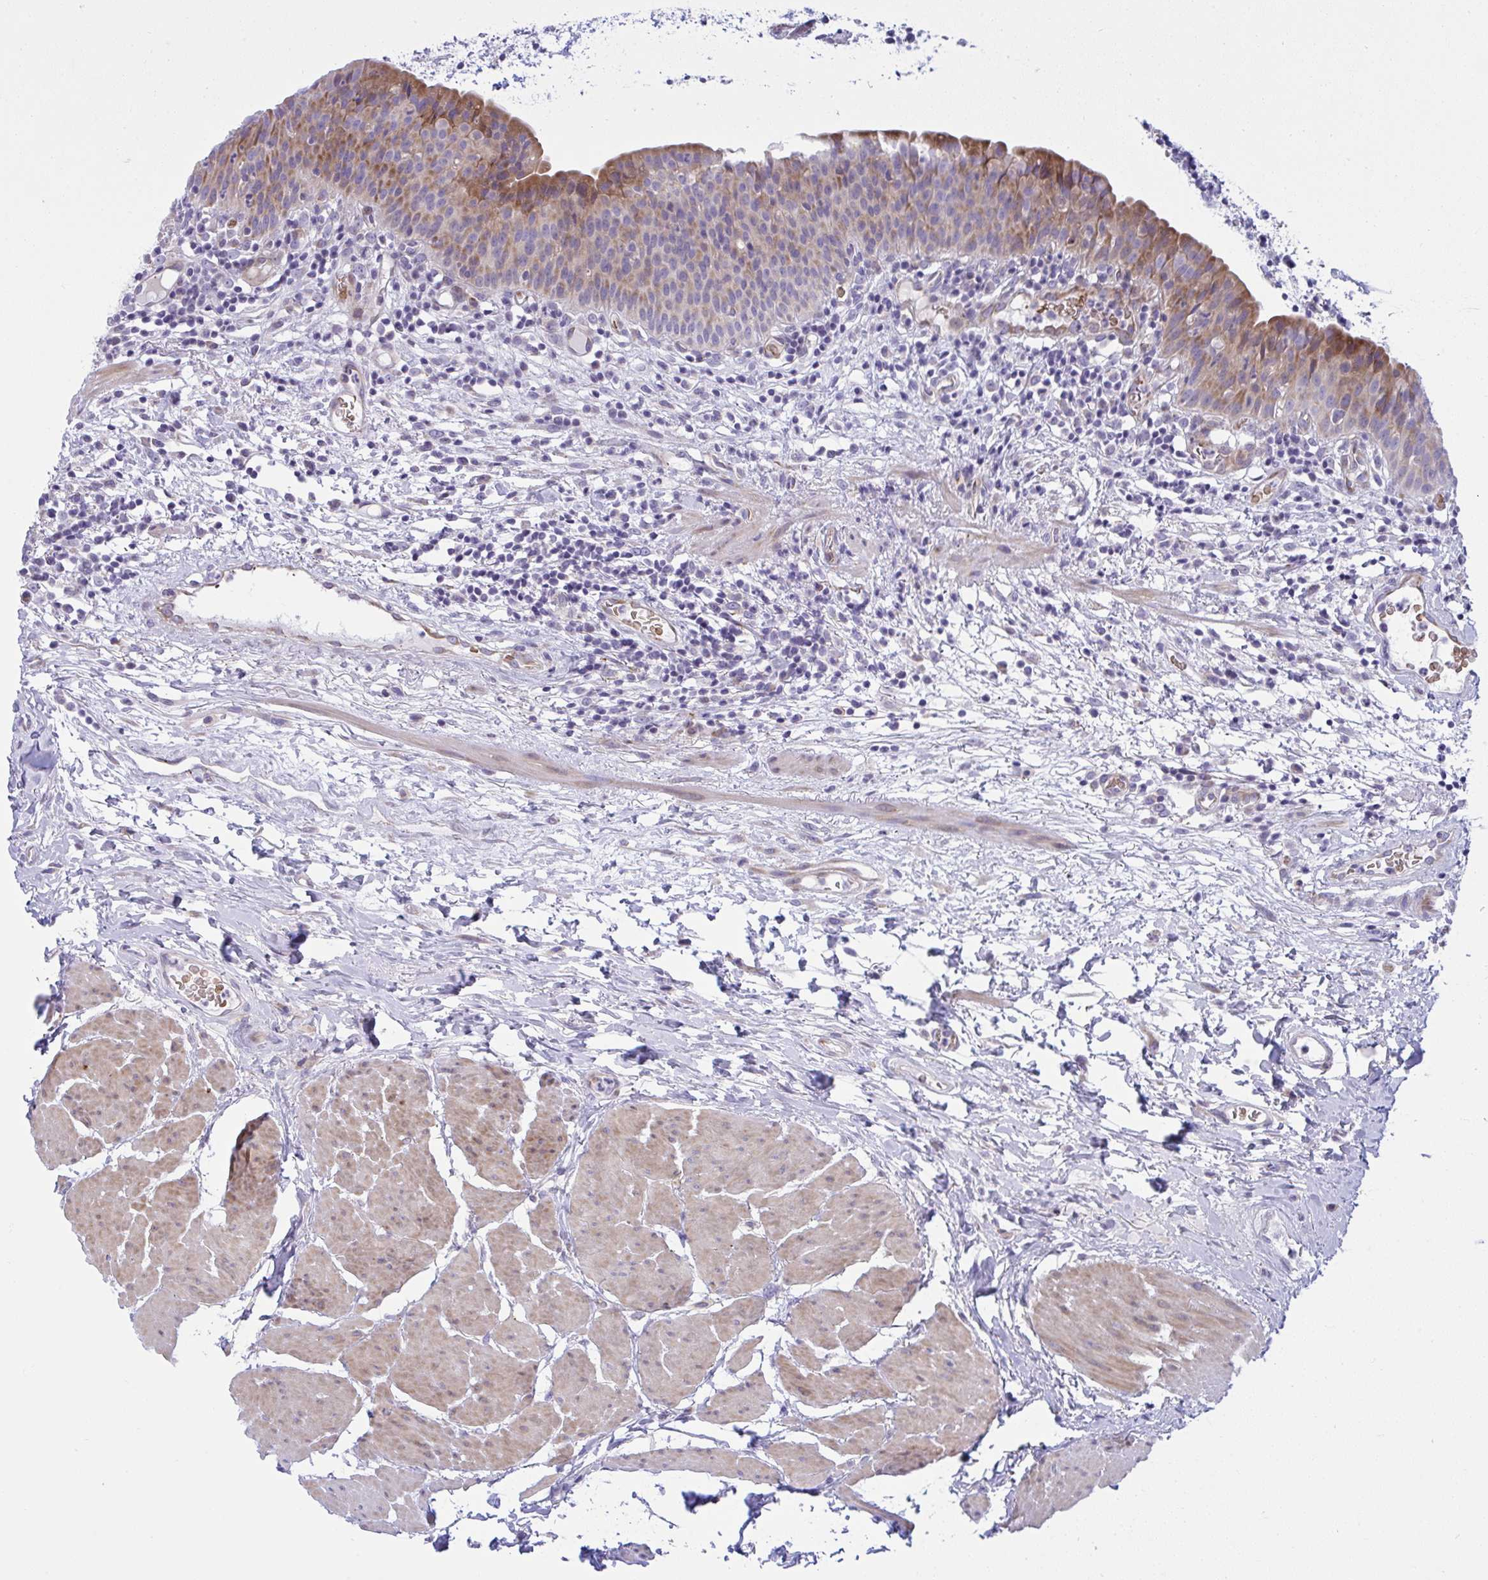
{"staining": {"intensity": "moderate", "quantity": "25%-75%", "location": "cytoplasmic/membranous"}, "tissue": "urinary bladder", "cell_type": "Urothelial cells", "image_type": "normal", "snomed": [{"axis": "morphology", "description": "Normal tissue, NOS"}, {"axis": "morphology", "description": "Inflammation, NOS"}, {"axis": "topography", "description": "Urinary bladder"}], "caption": "IHC photomicrograph of normal urinary bladder: human urinary bladder stained using IHC reveals medium levels of moderate protein expression localized specifically in the cytoplasmic/membranous of urothelial cells, appearing as a cytoplasmic/membranous brown color.", "gene": "NTN1", "patient": {"sex": "male", "age": 57}}